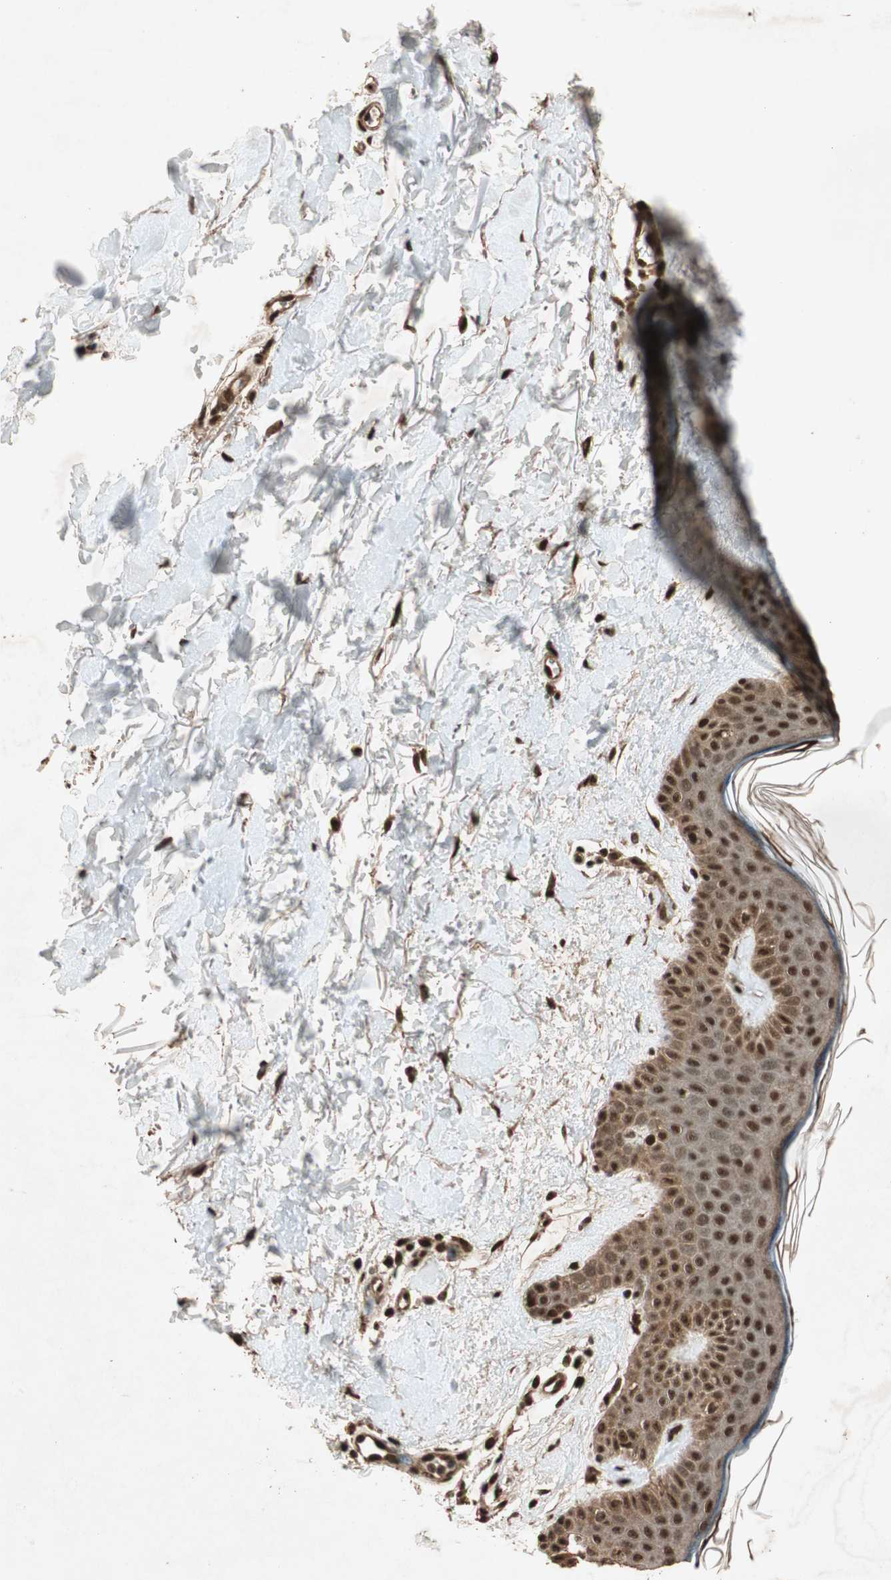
{"staining": {"intensity": "strong", "quantity": ">75%", "location": "nuclear"}, "tissue": "skin", "cell_type": "Fibroblasts", "image_type": "normal", "snomed": [{"axis": "morphology", "description": "Normal tissue, NOS"}, {"axis": "topography", "description": "Skin"}], "caption": "About >75% of fibroblasts in unremarkable skin demonstrate strong nuclear protein positivity as visualized by brown immunohistochemical staining.", "gene": "ALKBH5", "patient": {"sex": "female", "age": 56}}